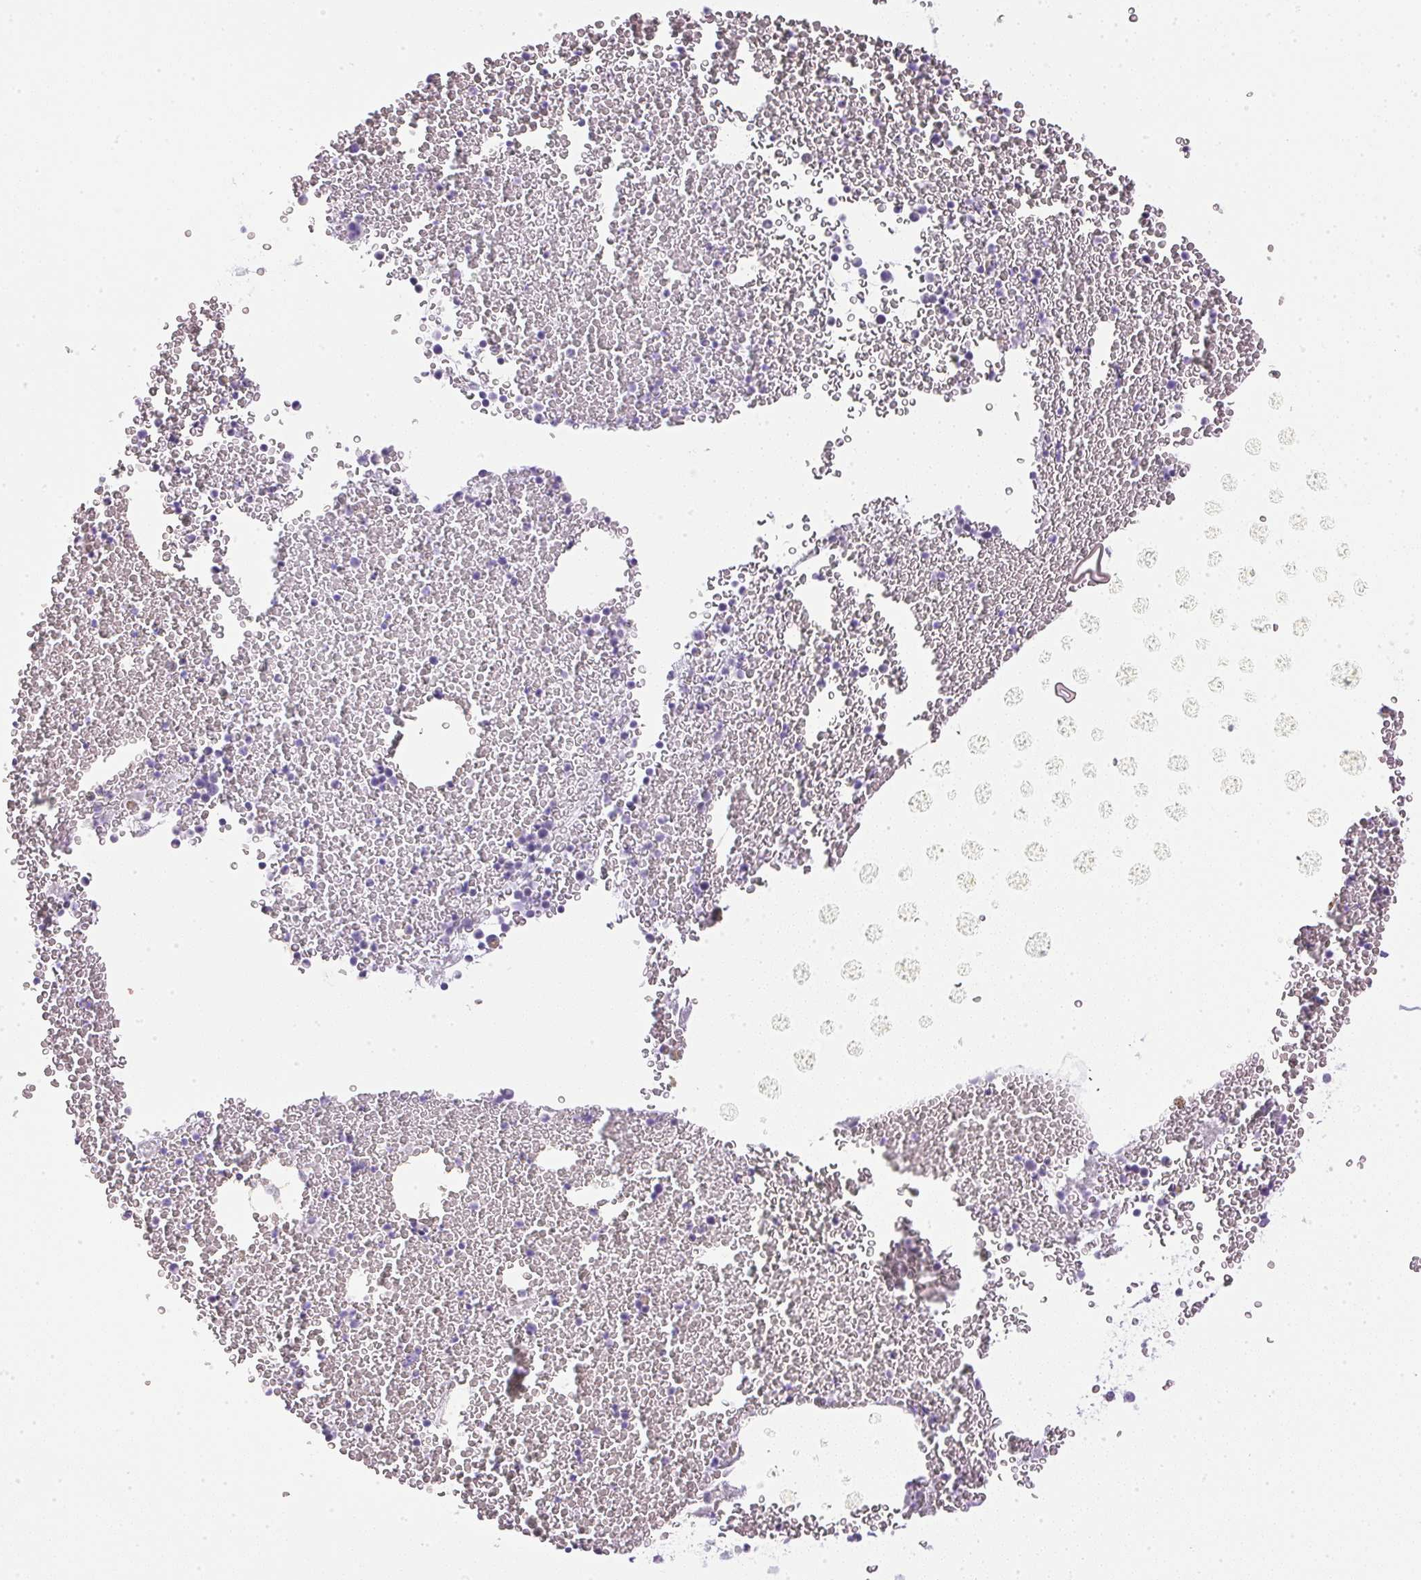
{"staining": {"intensity": "negative", "quantity": "none", "location": "none"}, "tissue": "bone marrow", "cell_type": "Hematopoietic cells", "image_type": "normal", "snomed": [{"axis": "morphology", "description": "Normal tissue, NOS"}, {"axis": "topography", "description": "Bone marrow"}], "caption": "Immunohistochemistry (IHC) micrograph of unremarkable bone marrow stained for a protein (brown), which exhibits no positivity in hematopoietic cells.", "gene": "CPB1", "patient": {"sex": "female", "age": 26}}